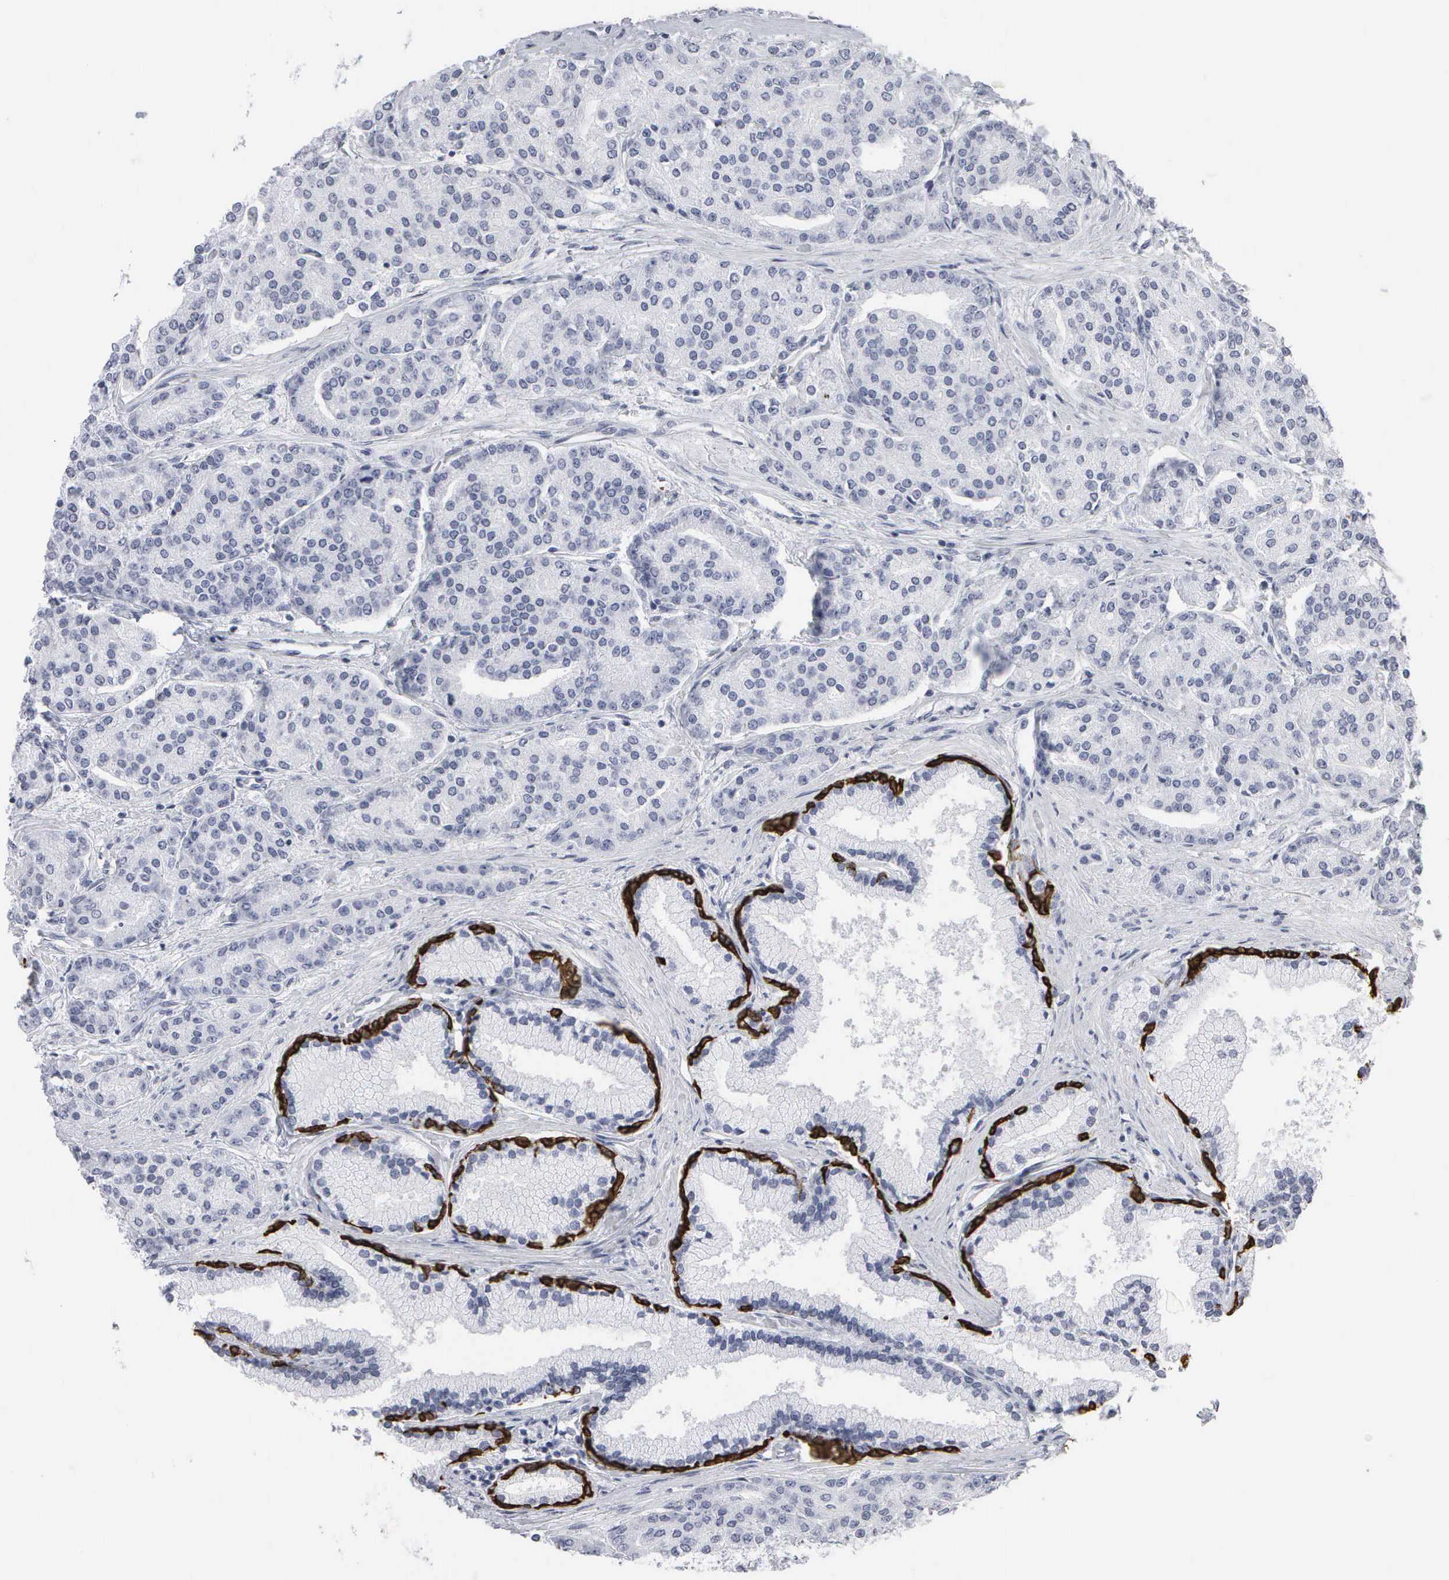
{"staining": {"intensity": "negative", "quantity": "none", "location": "none"}, "tissue": "prostate cancer", "cell_type": "Tumor cells", "image_type": "cancer", "snomed": [{"axis": "morphology", "description": "Adenocarcinoma, High grade"}, {"axis": "topography", "description": "Prostate"}], "caption": "DAB immunohistochemical staining of high-grade adenocarcinoma (prostate) demonstrates no significant staining in tumor cells.", "gene": "KRT14", "patient": {"sex": "male", "age": 64}}